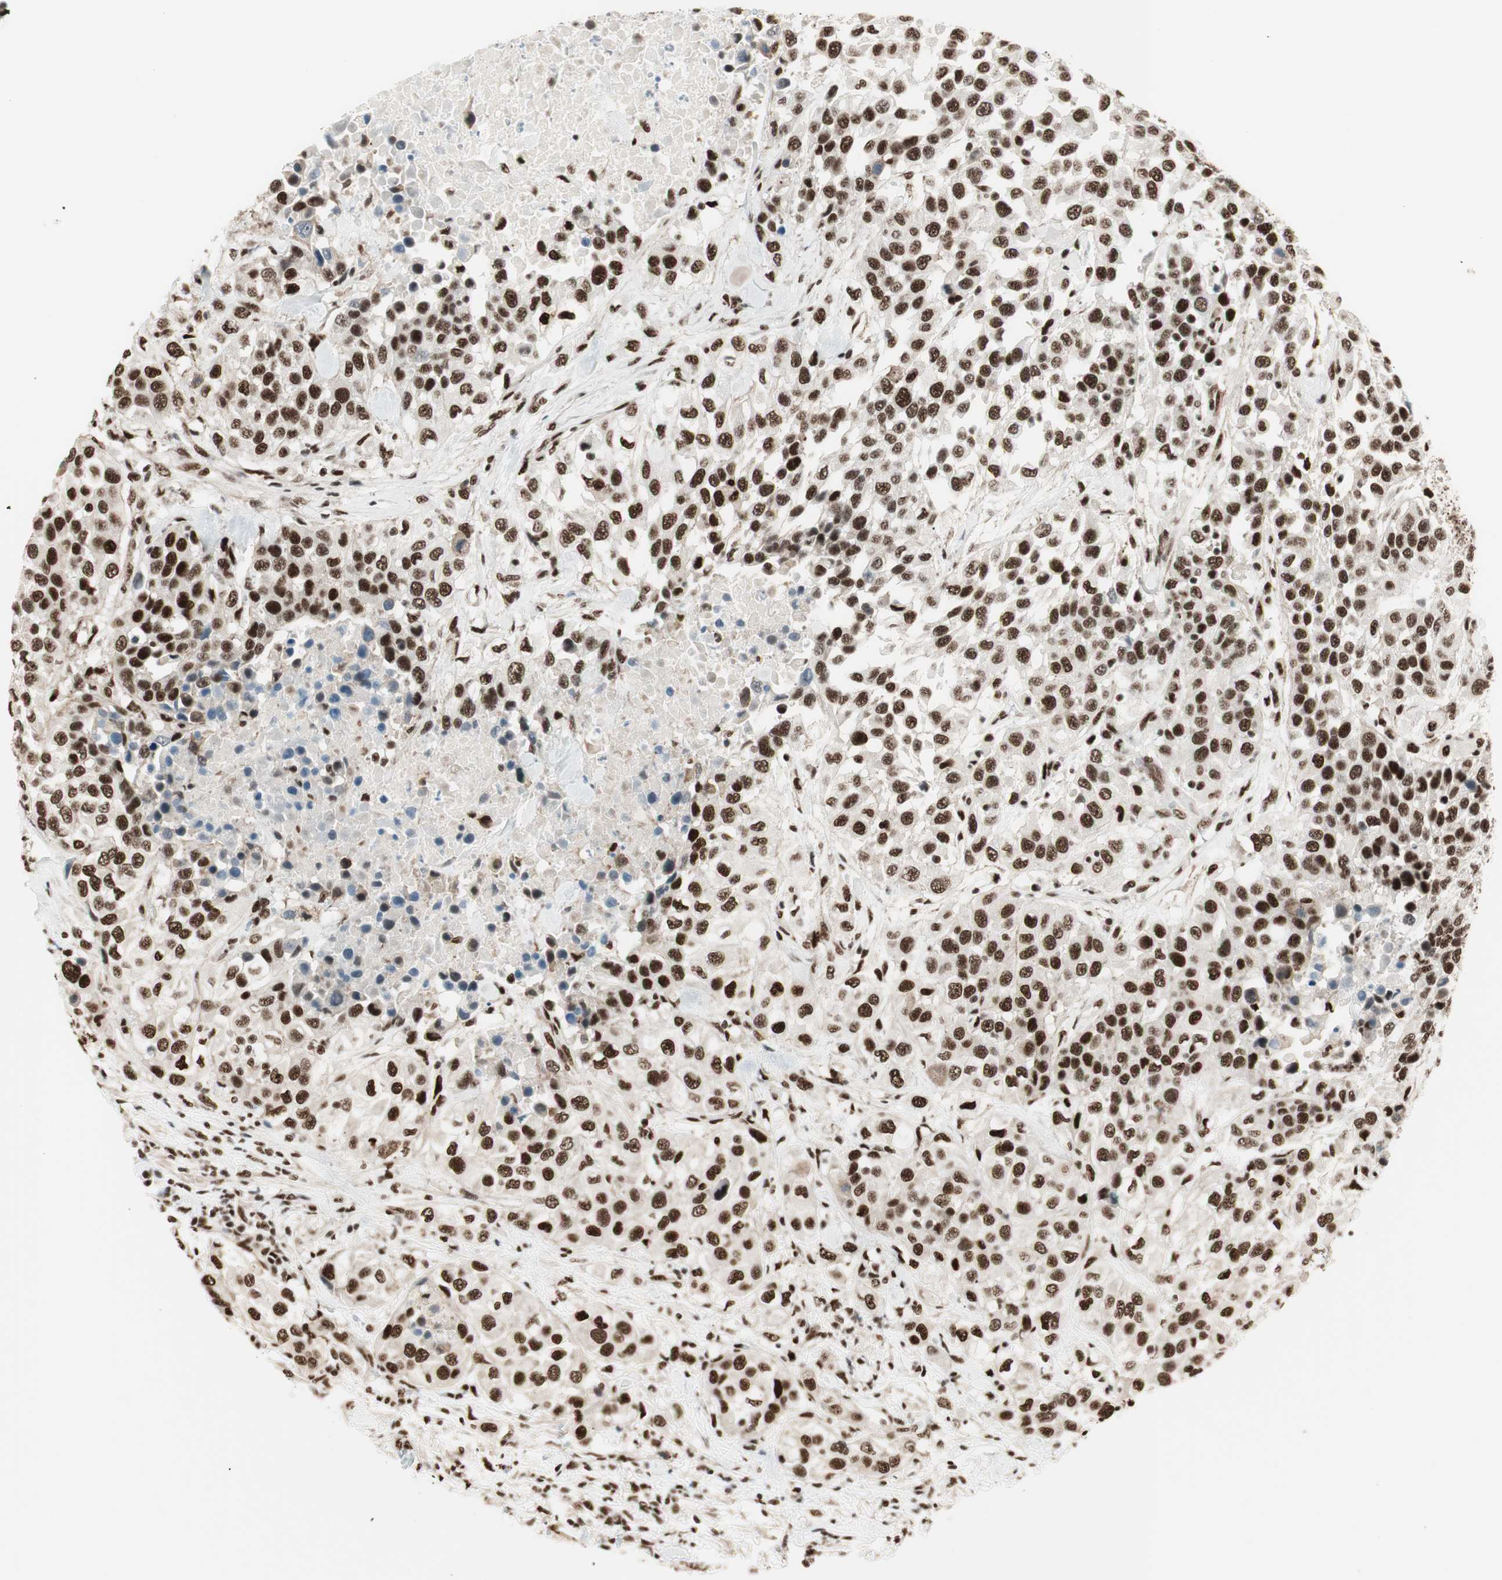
{"staining": {"intensity": "strong", "quantity": ">75%", "location": "nuclear"}, "tissue": "urothelial cancer", "cell_type": "Tumor cells", "image_type": "cancer", "snomed": [{"axis": "morphology", "description": "Urothelial carcinoma, High grade"}, {"axis": "topography", "description": "Urinary bladder"}], "caption": "A brown stain labels strong nuclear expression of a protein in human urothelial cancer tumor cells.", "gene": "HEXIM1", "patient": {"sex": "female", "age": 80}}